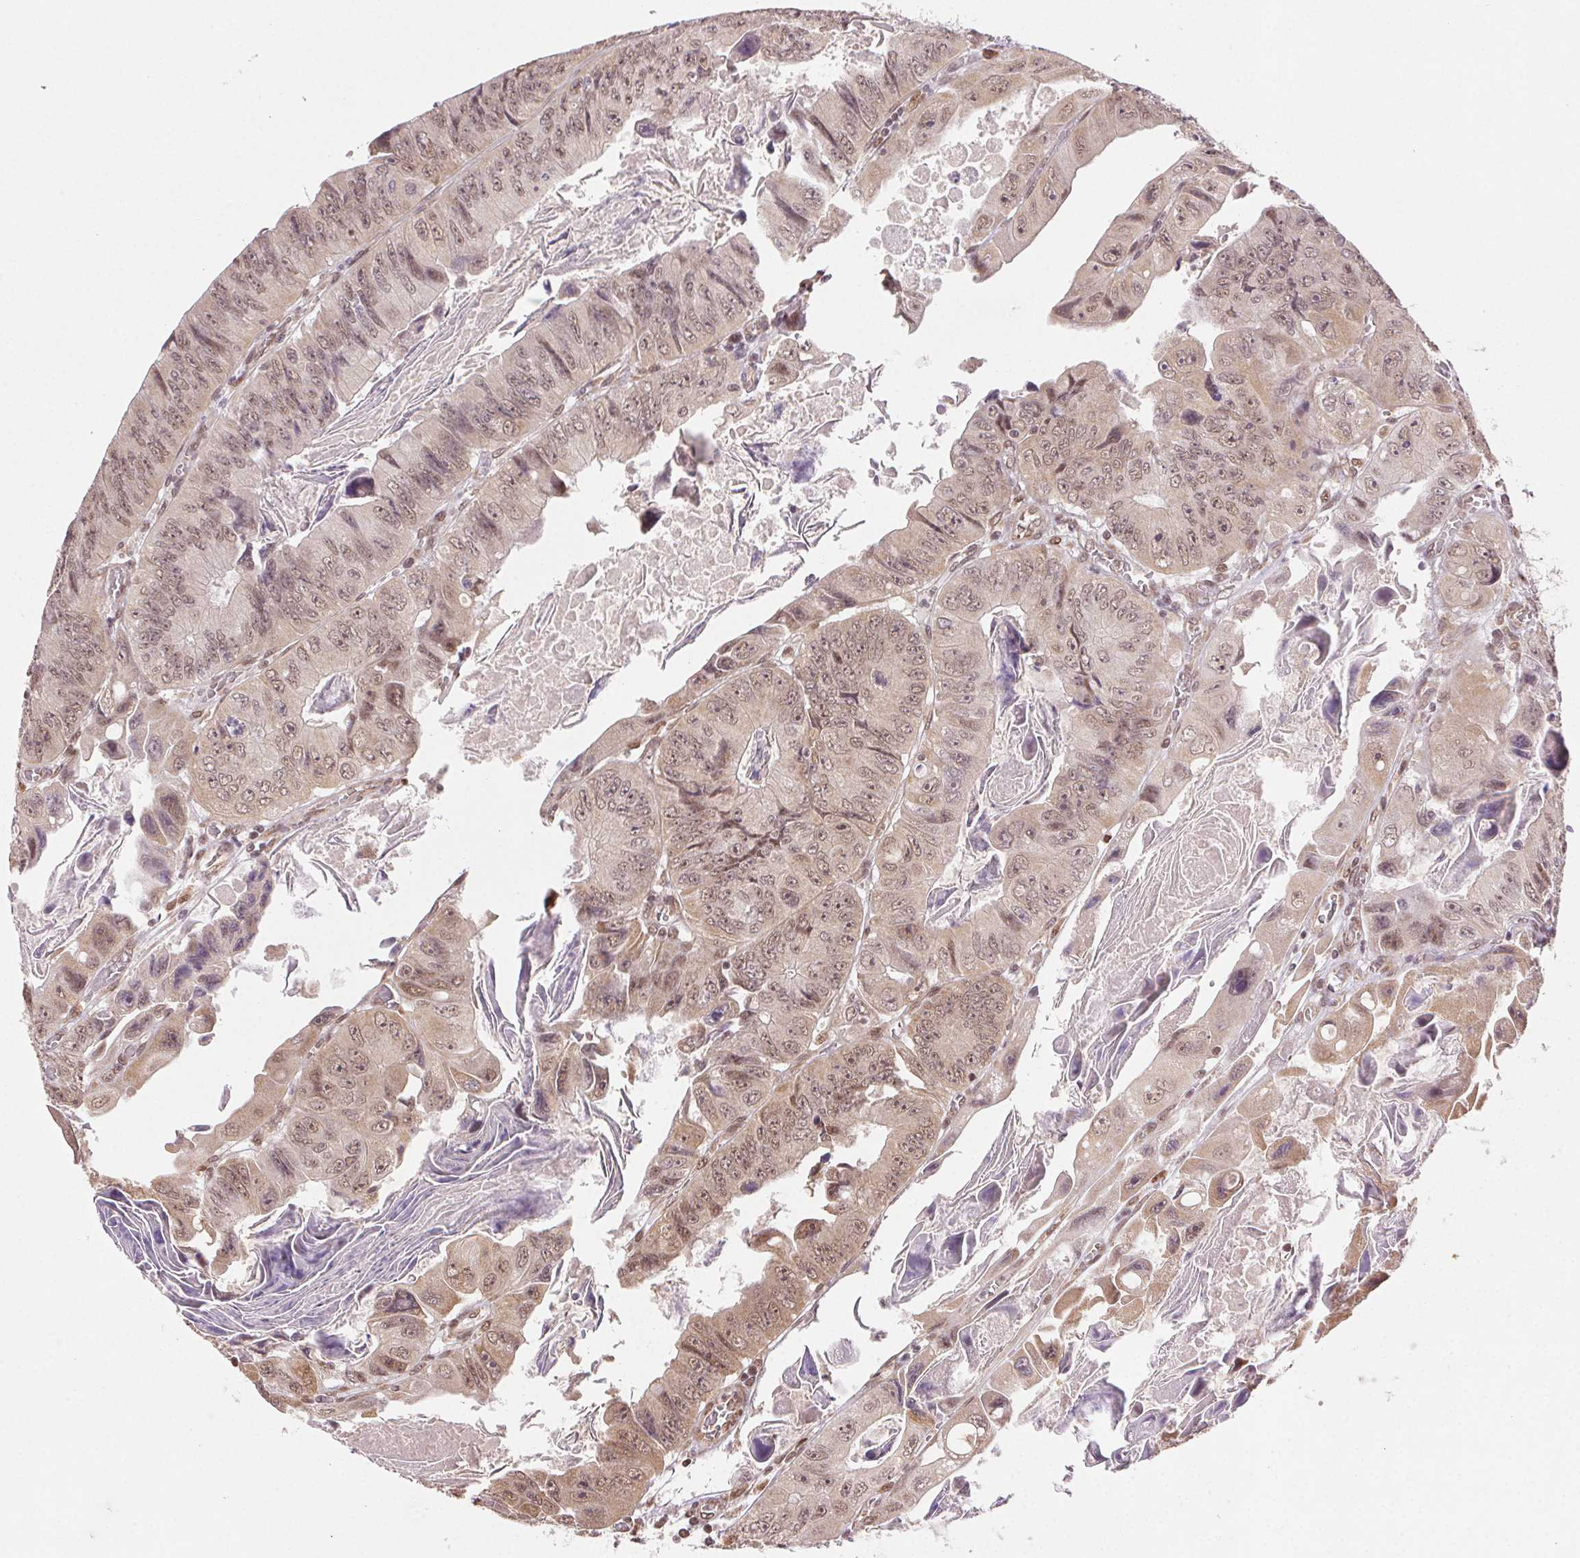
{"staining": {"intensity": "moderate", "quantity": ">75%", "location": "nuclear"}, "tissue": "colorectal cancer", "cell_type": "Tumor cells", "image_type": "cancer", "snomed": [{"axis": "morphology", "description": "Adenocarcinoma, NOS"}, {"axis": "topography", "description": "Colon"}], "caption": "DAB immunohistochemical staining of colorectal adenocarcinoma shows moderate nuclear protein positivity in about >75% of tumor cells.", "gene": "TREML4", "patient": {"sex": "female", "age": 84}}